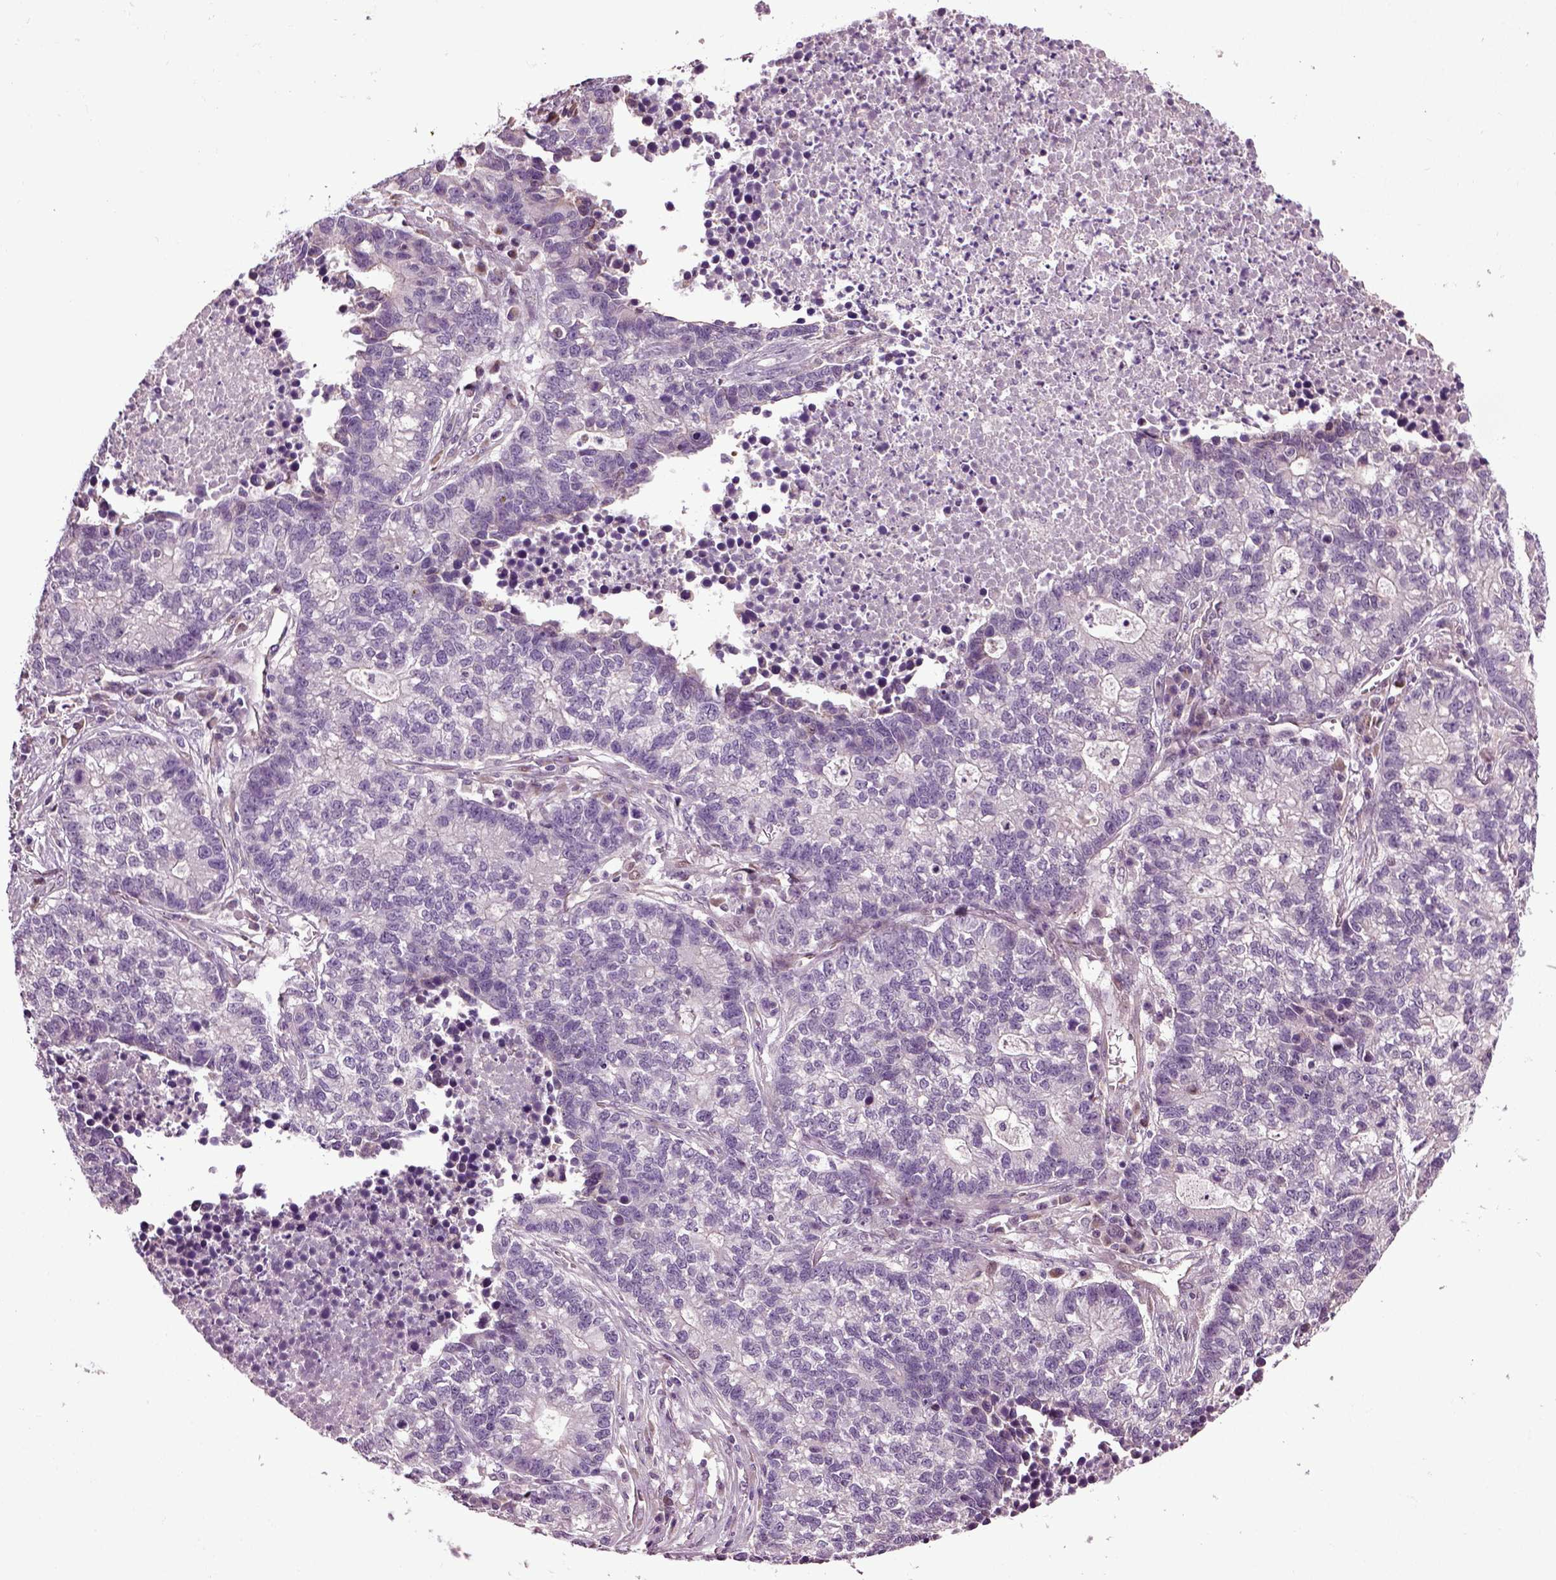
{"staining": {"intensity": "negative", "quantity": "none", "location": "none"}, "tissue": "lung cancer", "cell_type": "Tumor cells", "image_type": "cancer", "snomed": [{"axis": "morphology", "description": "Adenocarcinoma, NOS"}, {"axis": "topography", "description": "Lung"}], "caption": "DAB (3,3'-diaminobenzidine) immunohistochemical staining of human lung cancer (adenocarcinoma) displays no significant expression in tumor cells.", "gene": "HAGHL", "patient": {"sex": "male", "age": 57}}